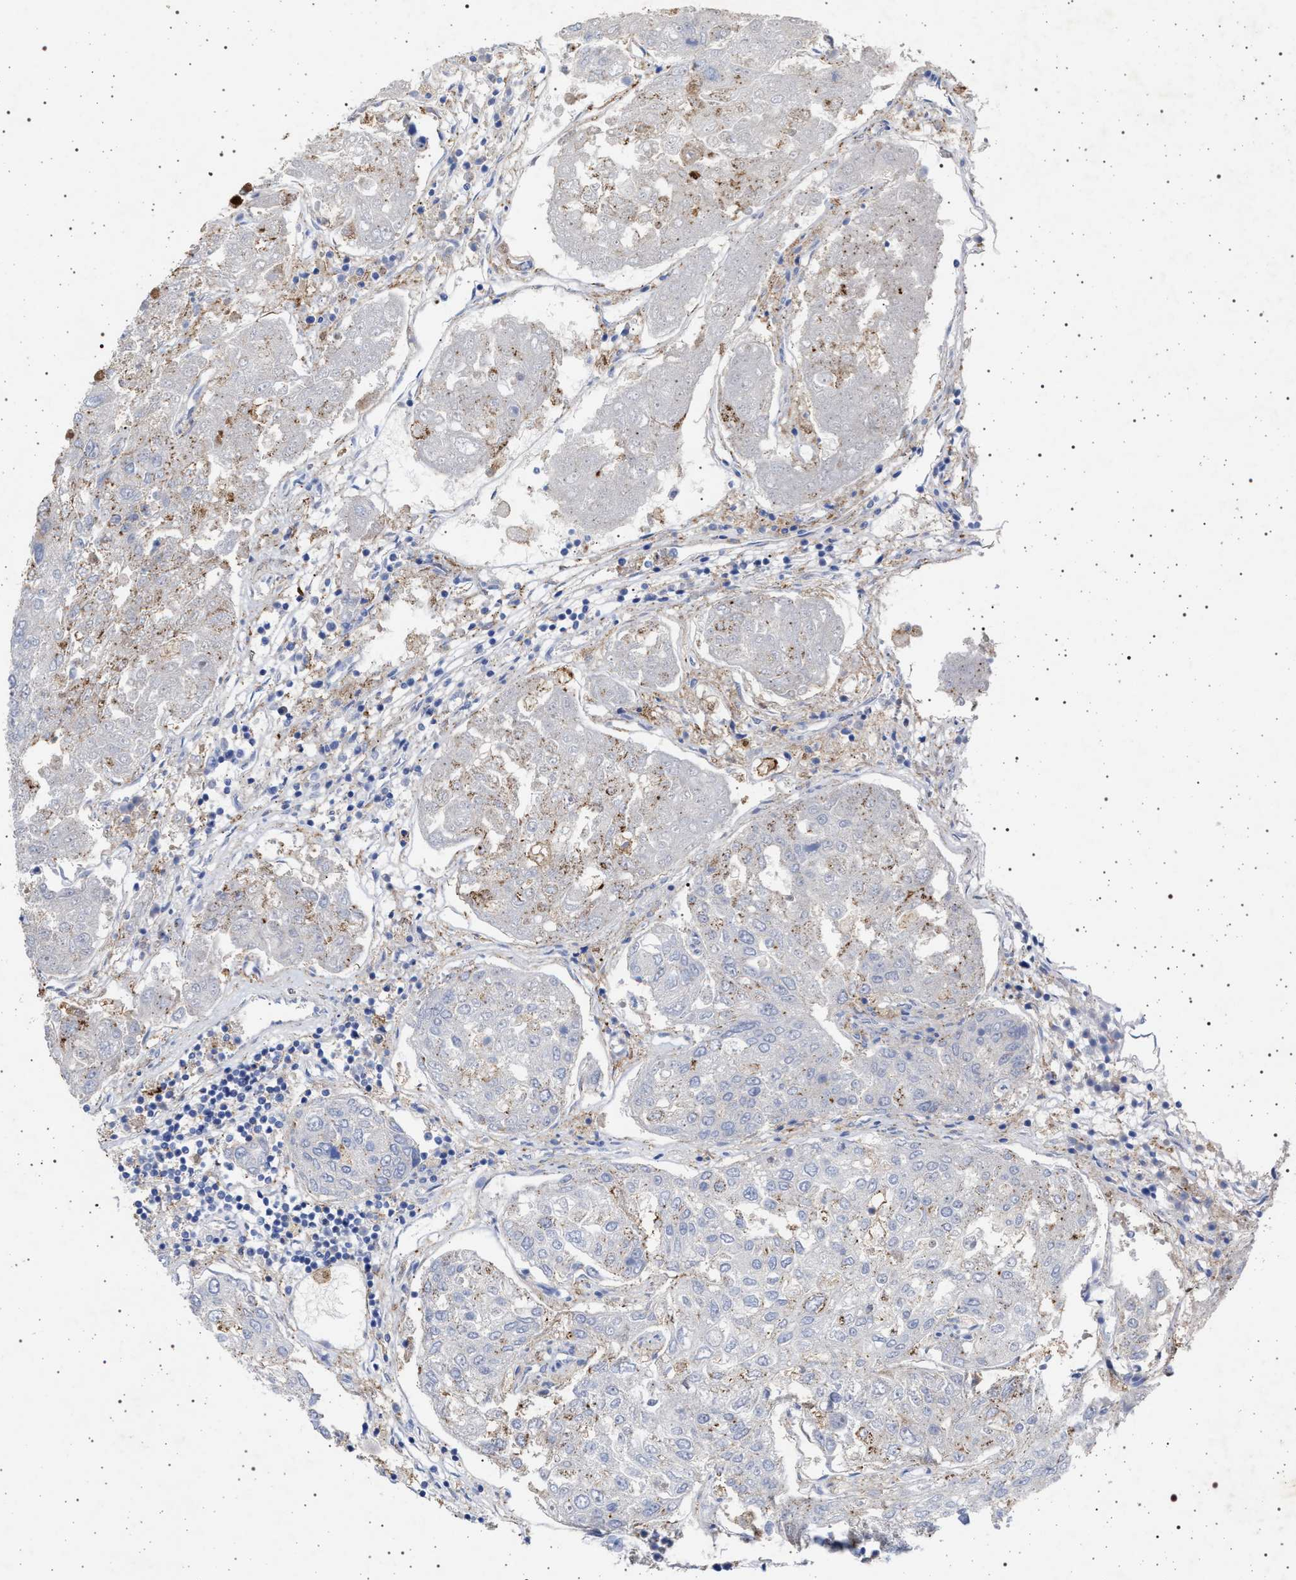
{"staining": {"intensity": "weak", "quantity": "<25%", "location": "cytoplasmic/membranous"}, "tissue": "urothelial cancer", "cell_type": "Tumor cells", "image_type": "cancer", "snomed": [{"axis": "morphology", "description": "Urothelial carcinoma, High grade"}, {"axis": "topography", "description": "Lymph node"}, {"axis": "topography", "description": "Urinary bladder"}], "caption": "Urothelial cancer stained for a protein using immunohistochemistry reveals no staining tumor cells.", "gene": "PLG", "patient": {"sex": "male", "age": 51}}